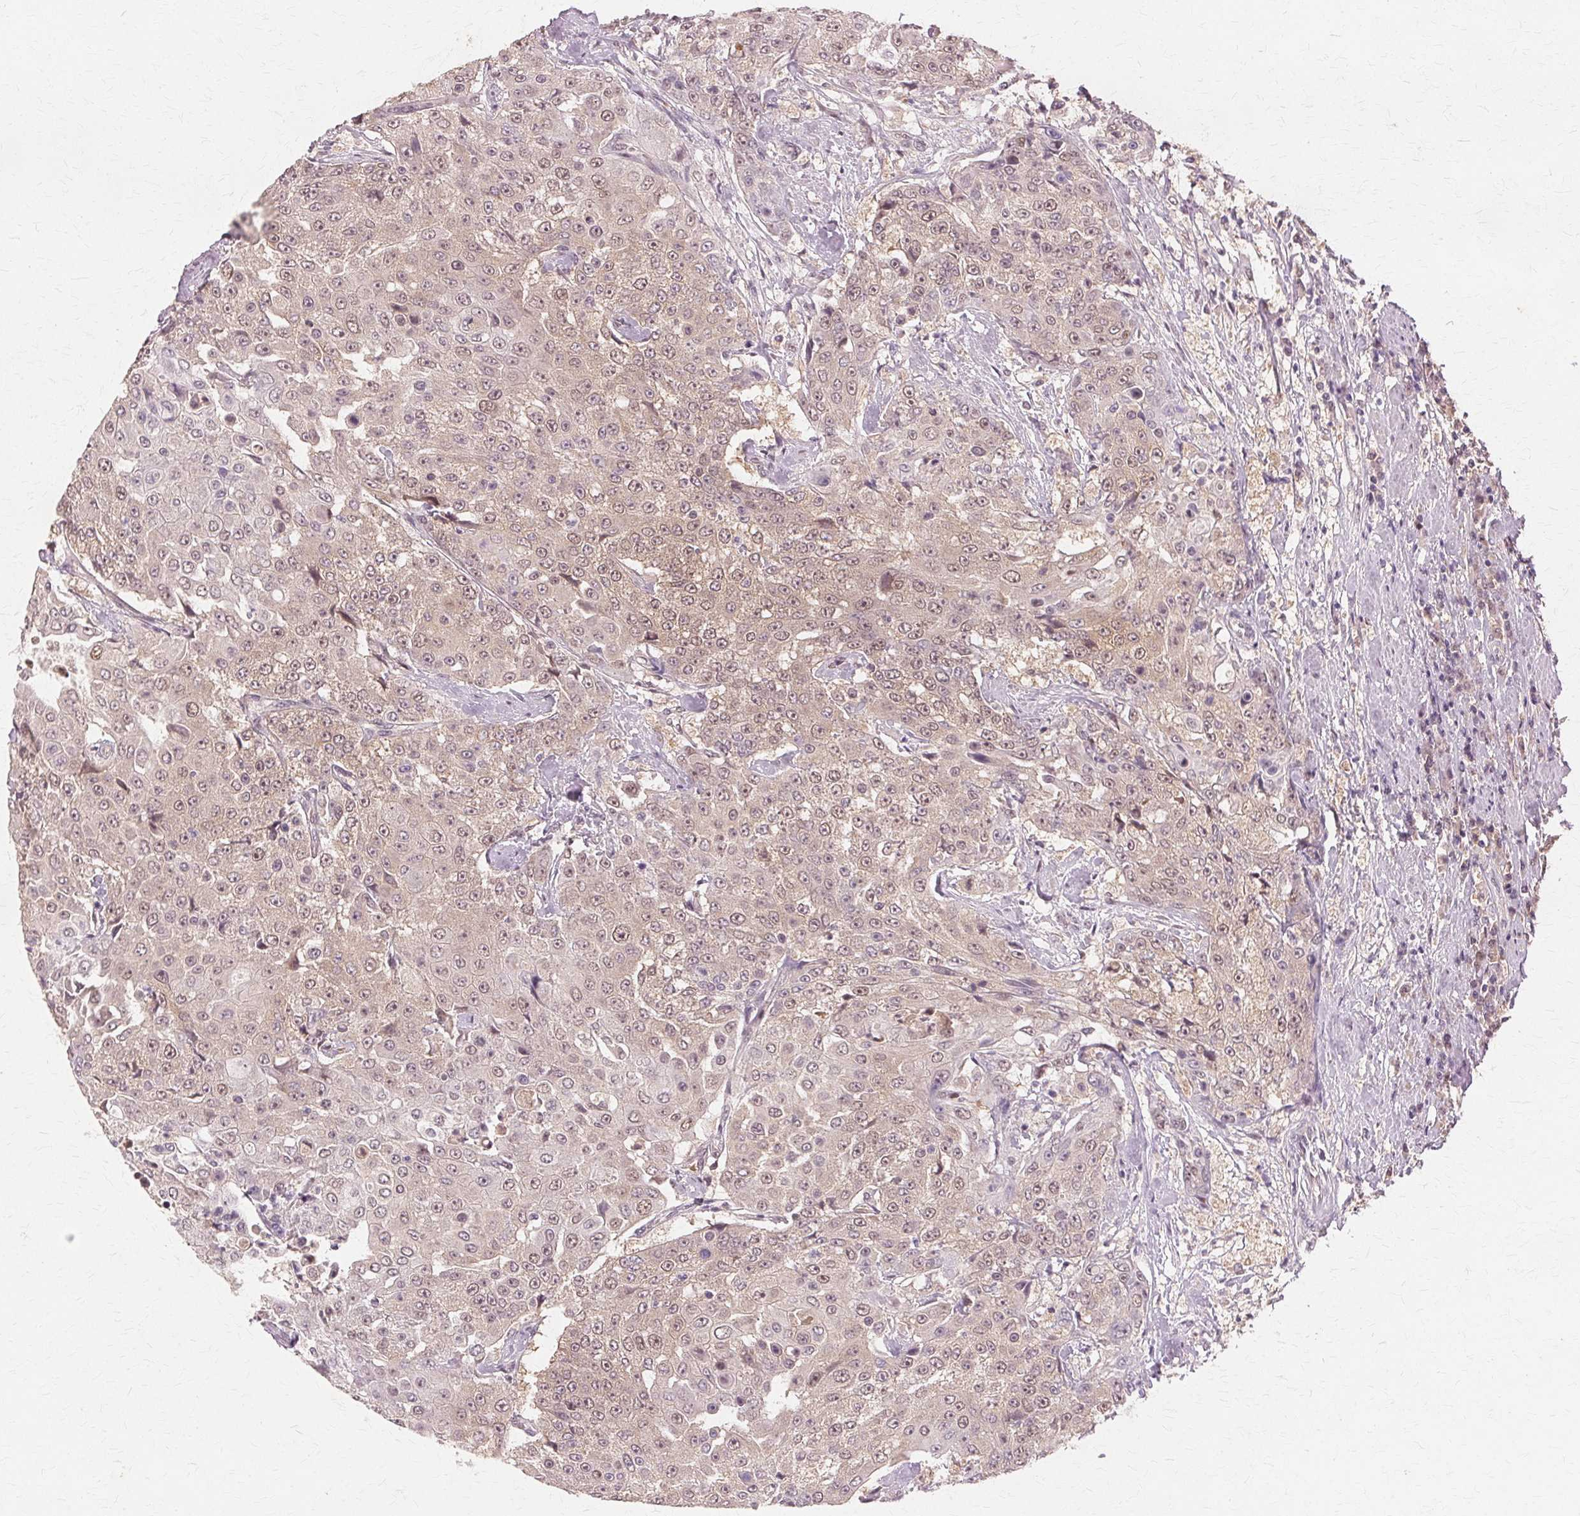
{"staining": {"intensity": "weak", "quantity": "25%-75%", "location": "nuclear"}, "tissue": "urothelial cancer", "cell_type": "Tumor cells", "image_type": "cancer", "snomed": [{"axis": "morphology", "description": "Urothelial carcinoma, High grade"}, {"axis": "topography", "description": "Urinary bladder"}], "caption": "Immunohistochemical staining of human urothelial cancer shows low levels of weak nuclear expression in about 25%-75% of tumor cells. Nuclei are stained in blue.", "gene": "PRMT5", "patient": {"sex": "female", "age": 63}}